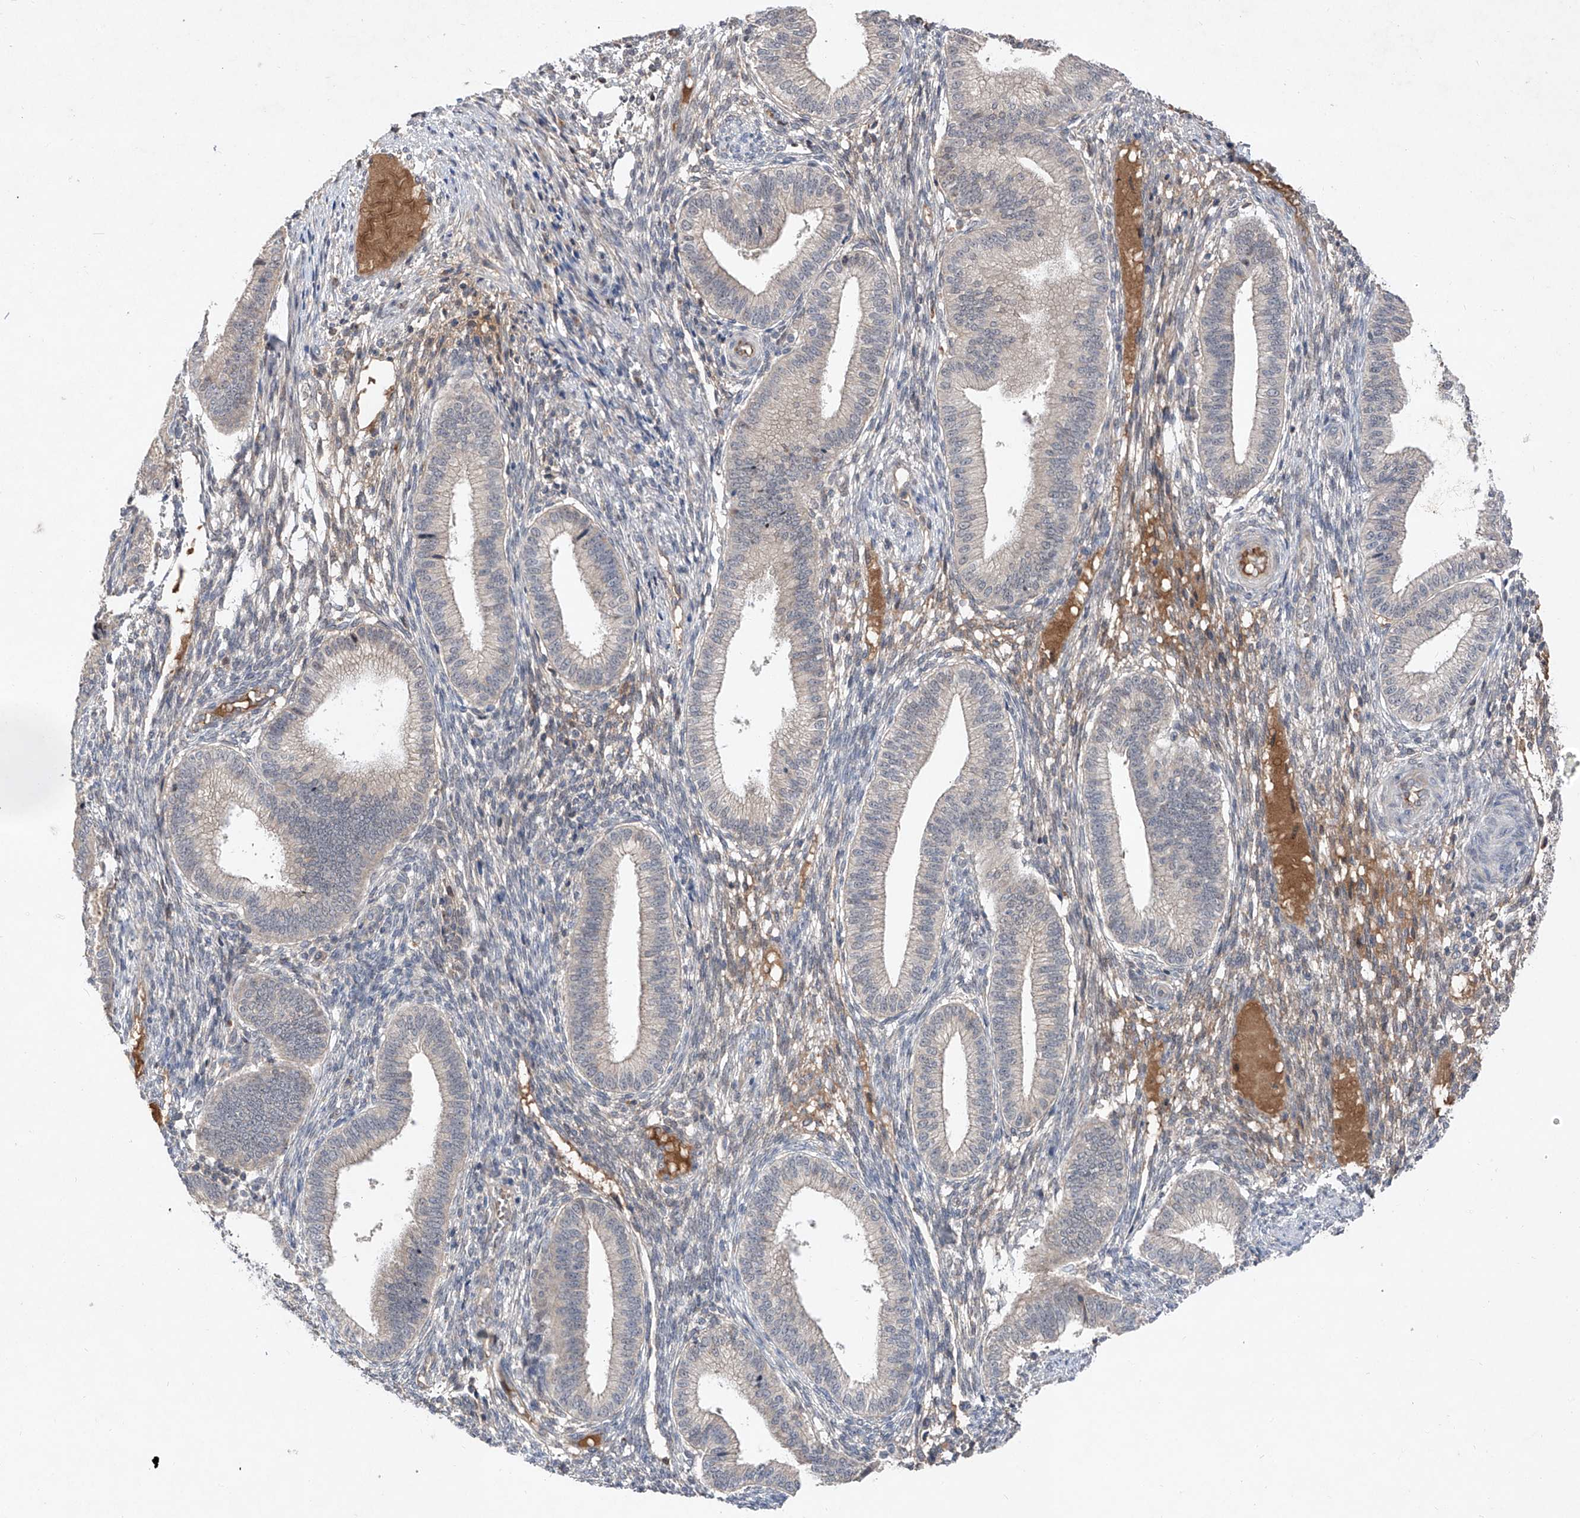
{"staining": {"intensity": "negative", "quantity": "none", "location": "none"}, "tissue": "endometrium", "cell_type": "Cells in endometrial stroma", "image_type": "normal", "snomed": [{"axis": "morphology", "description": "Normal tissue, NOS"}, {"axis": "topography", "description": "Endometrium"}], "caption": "Cells in endometrial stroma show no significant expression in benign endometrium. Brightfield microscopy of immunohistochemistry (IHC) stained with DAB (brown) and hematoxylin (blue), captured at high magnification.", "gene": "FAM135A", "patient": {"sex": "female", "age": 39}}